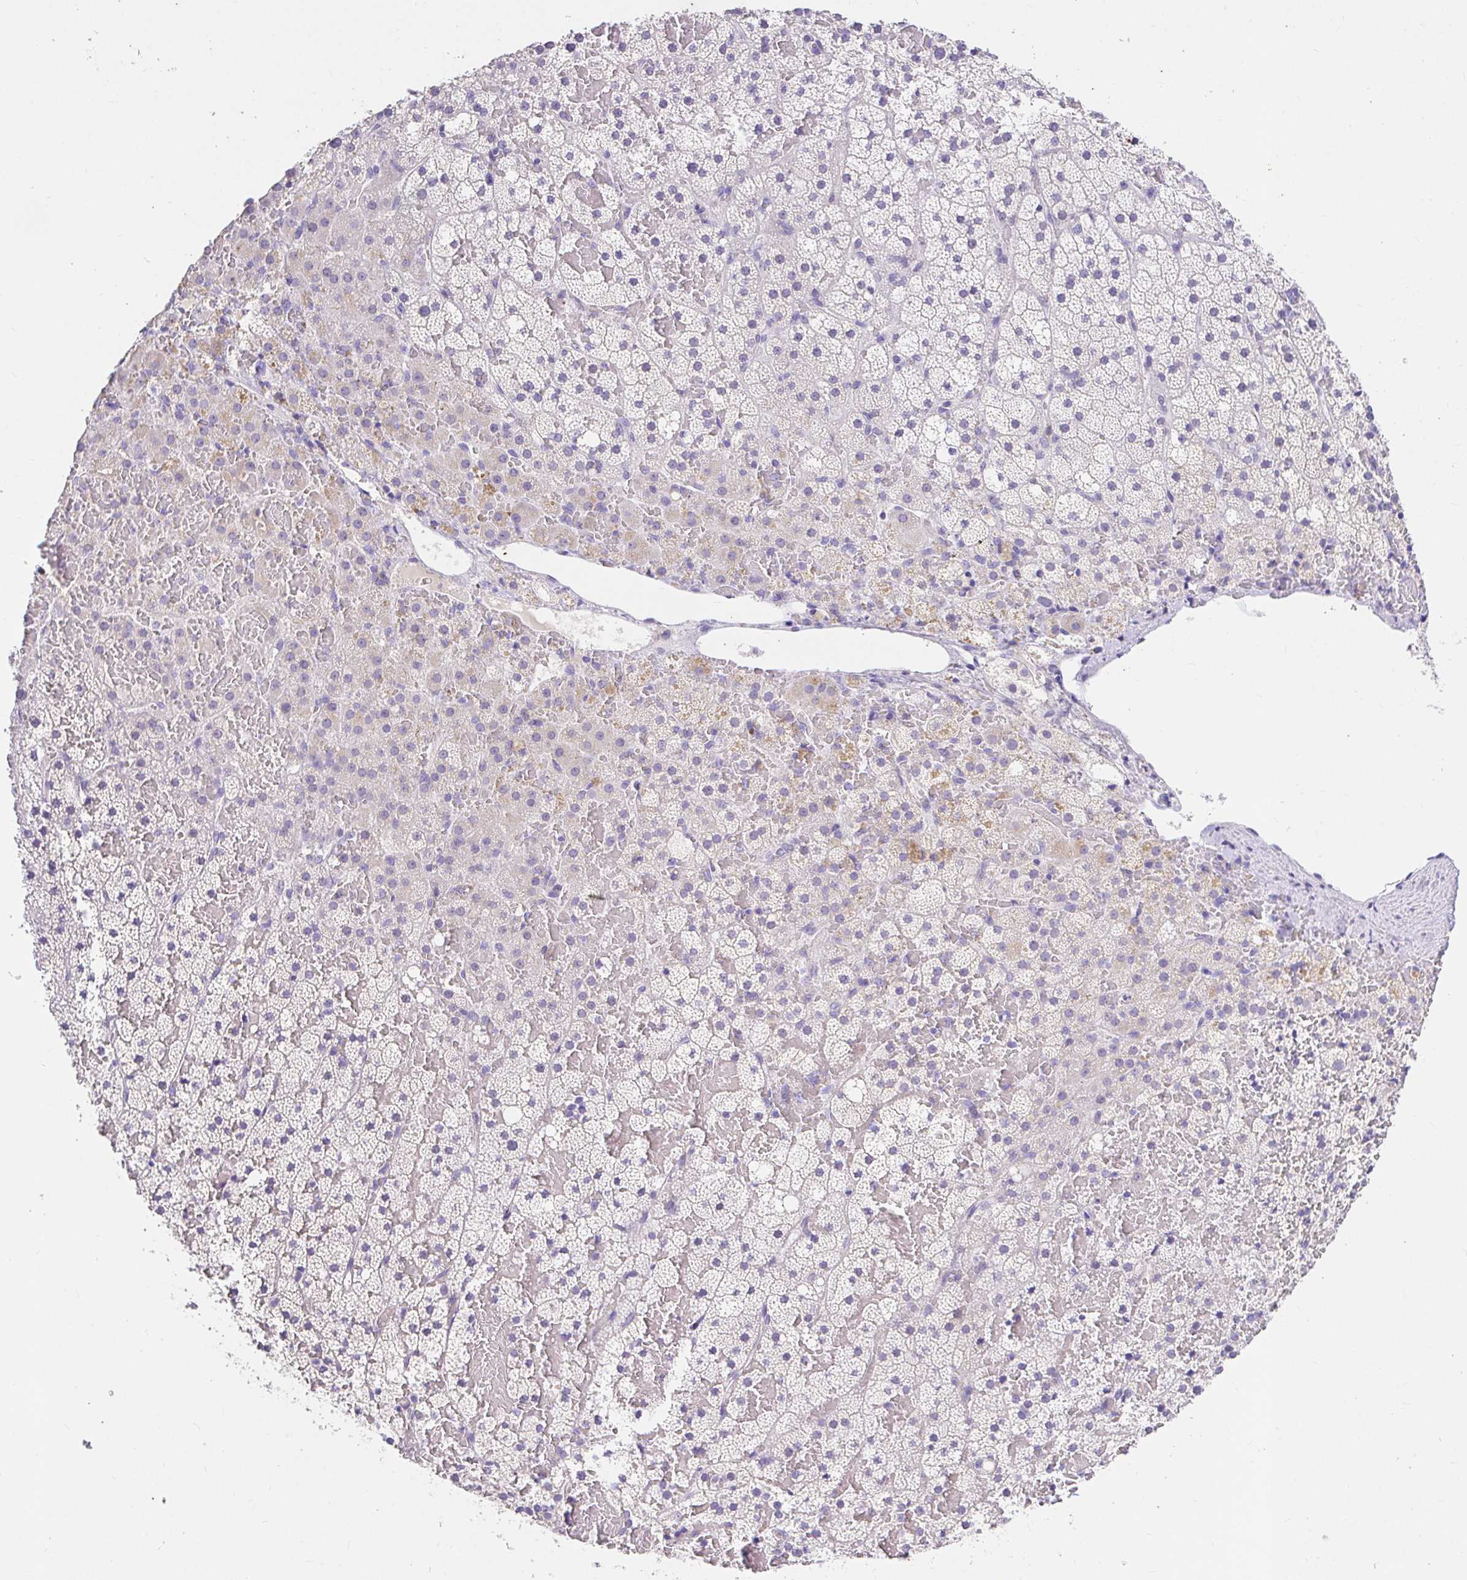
{"staining": {"intensity": "negative", "quantity": "none", "location": "none"}, "tissue": "adrenal gland", "cell_type": "Glandular cells", "image_type": "normal", "snomed": [{"axis": "morphology", "description": "Normal tissue, NOS"}, {"axis": "topography", "description": "Adrenal gland"}], "caption": "Human adrenal gland stained for a protein using IHC demonstrates no expression in glandular cells.", "gene": "CDO1", "patient": {"sex": "male", "age": 53}}